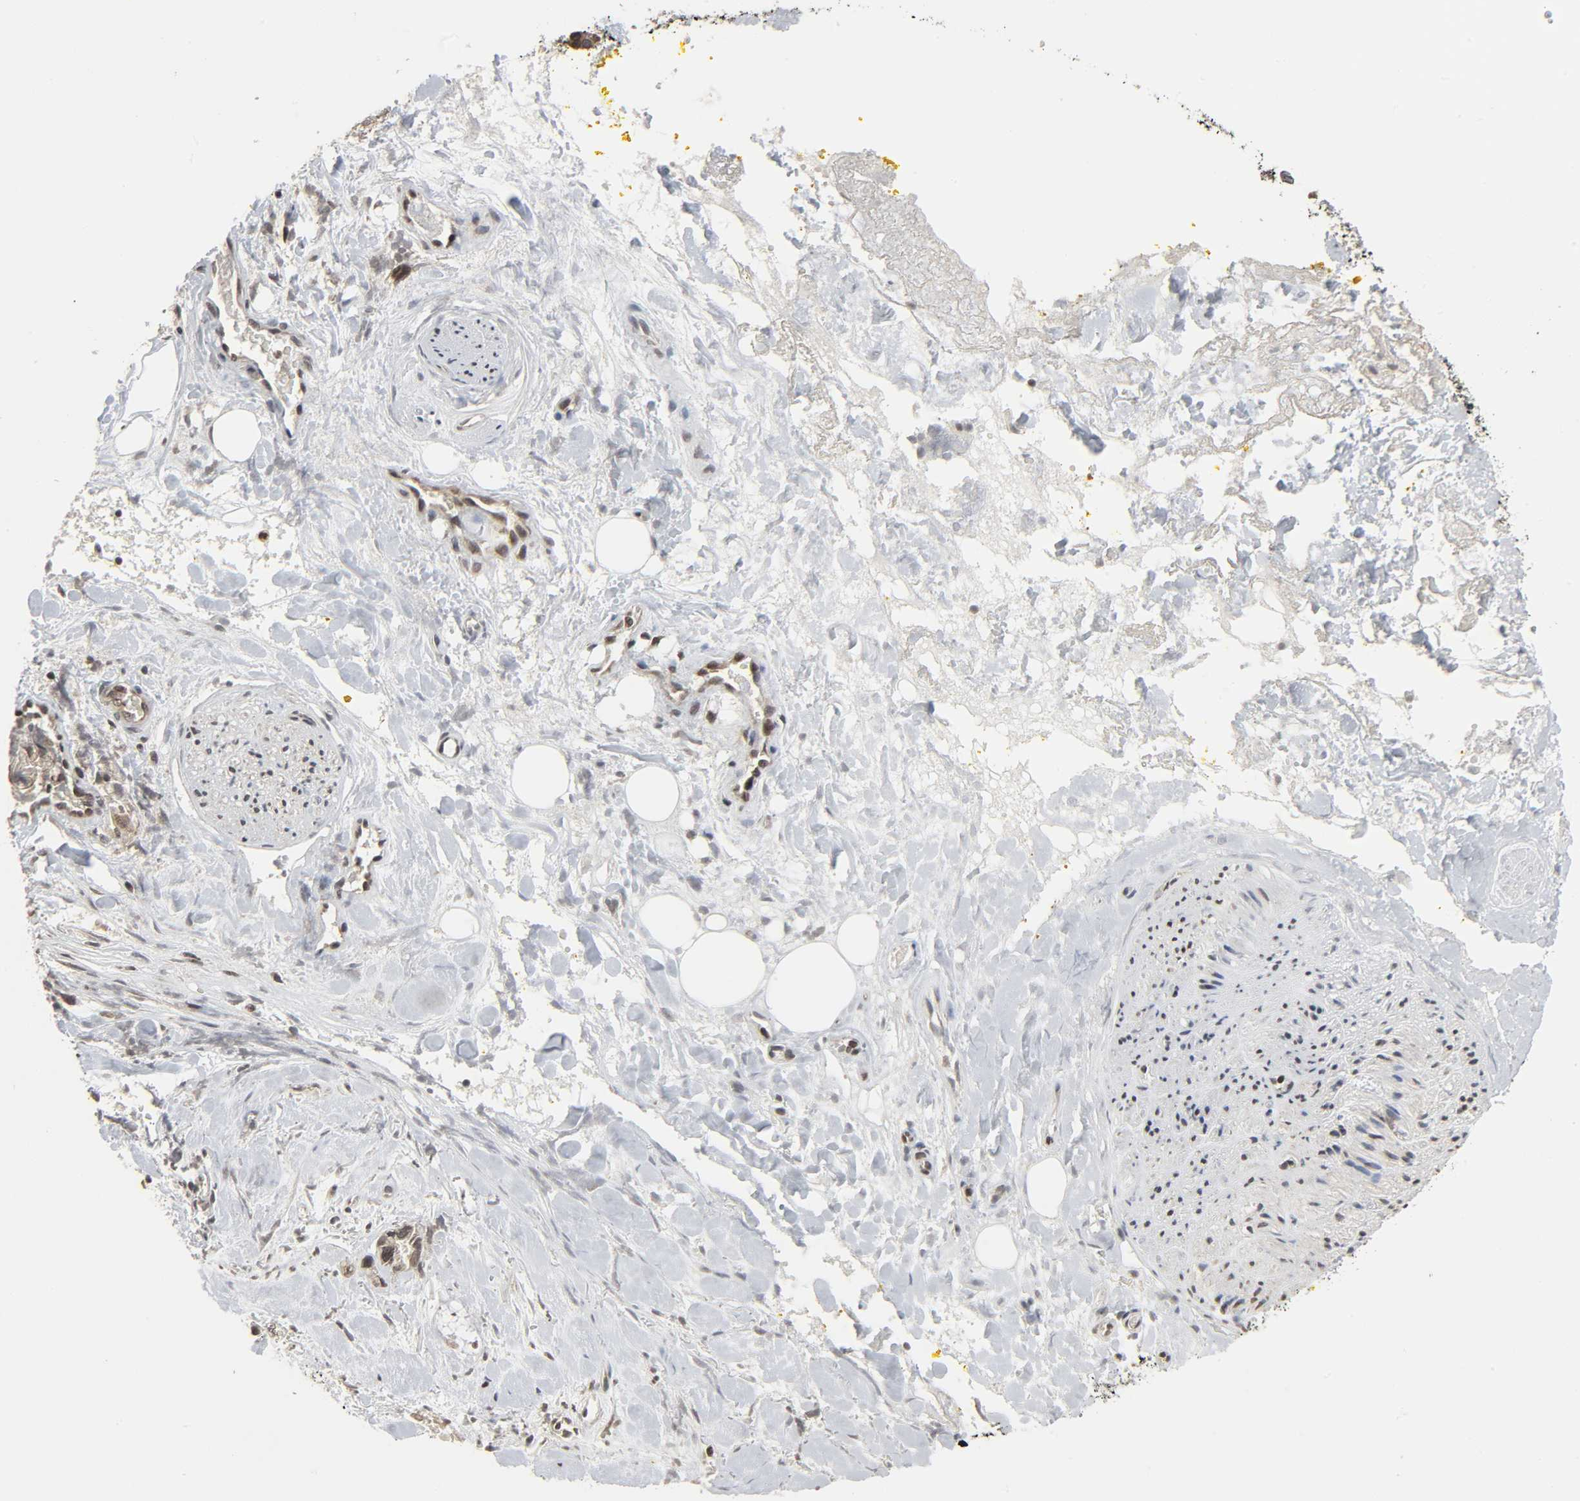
{"staining": {"intensity": "weak", "quantity": "25%-75%", "location": "cytoplasmic/membranous,nuclear"}, "tissue": "pancreatic cancer", "cell_type": "Tumor cells", "image_type": "cancer", "snomed": [{"axis": "morphology", "description": "Adenocarcinoma, NOS"}, {"axis": "topography", "description": "Pancreas"}], "caption": "Human pancreatic adenocarcinoma stained for a protein (brown) exhibits weak cytoplasmic/membranous and nuclear positive positivity in approximately 25%-75% of tumor cells.", "gene": "XRCC1", "patient": {"sex": "male", "age": 70}}